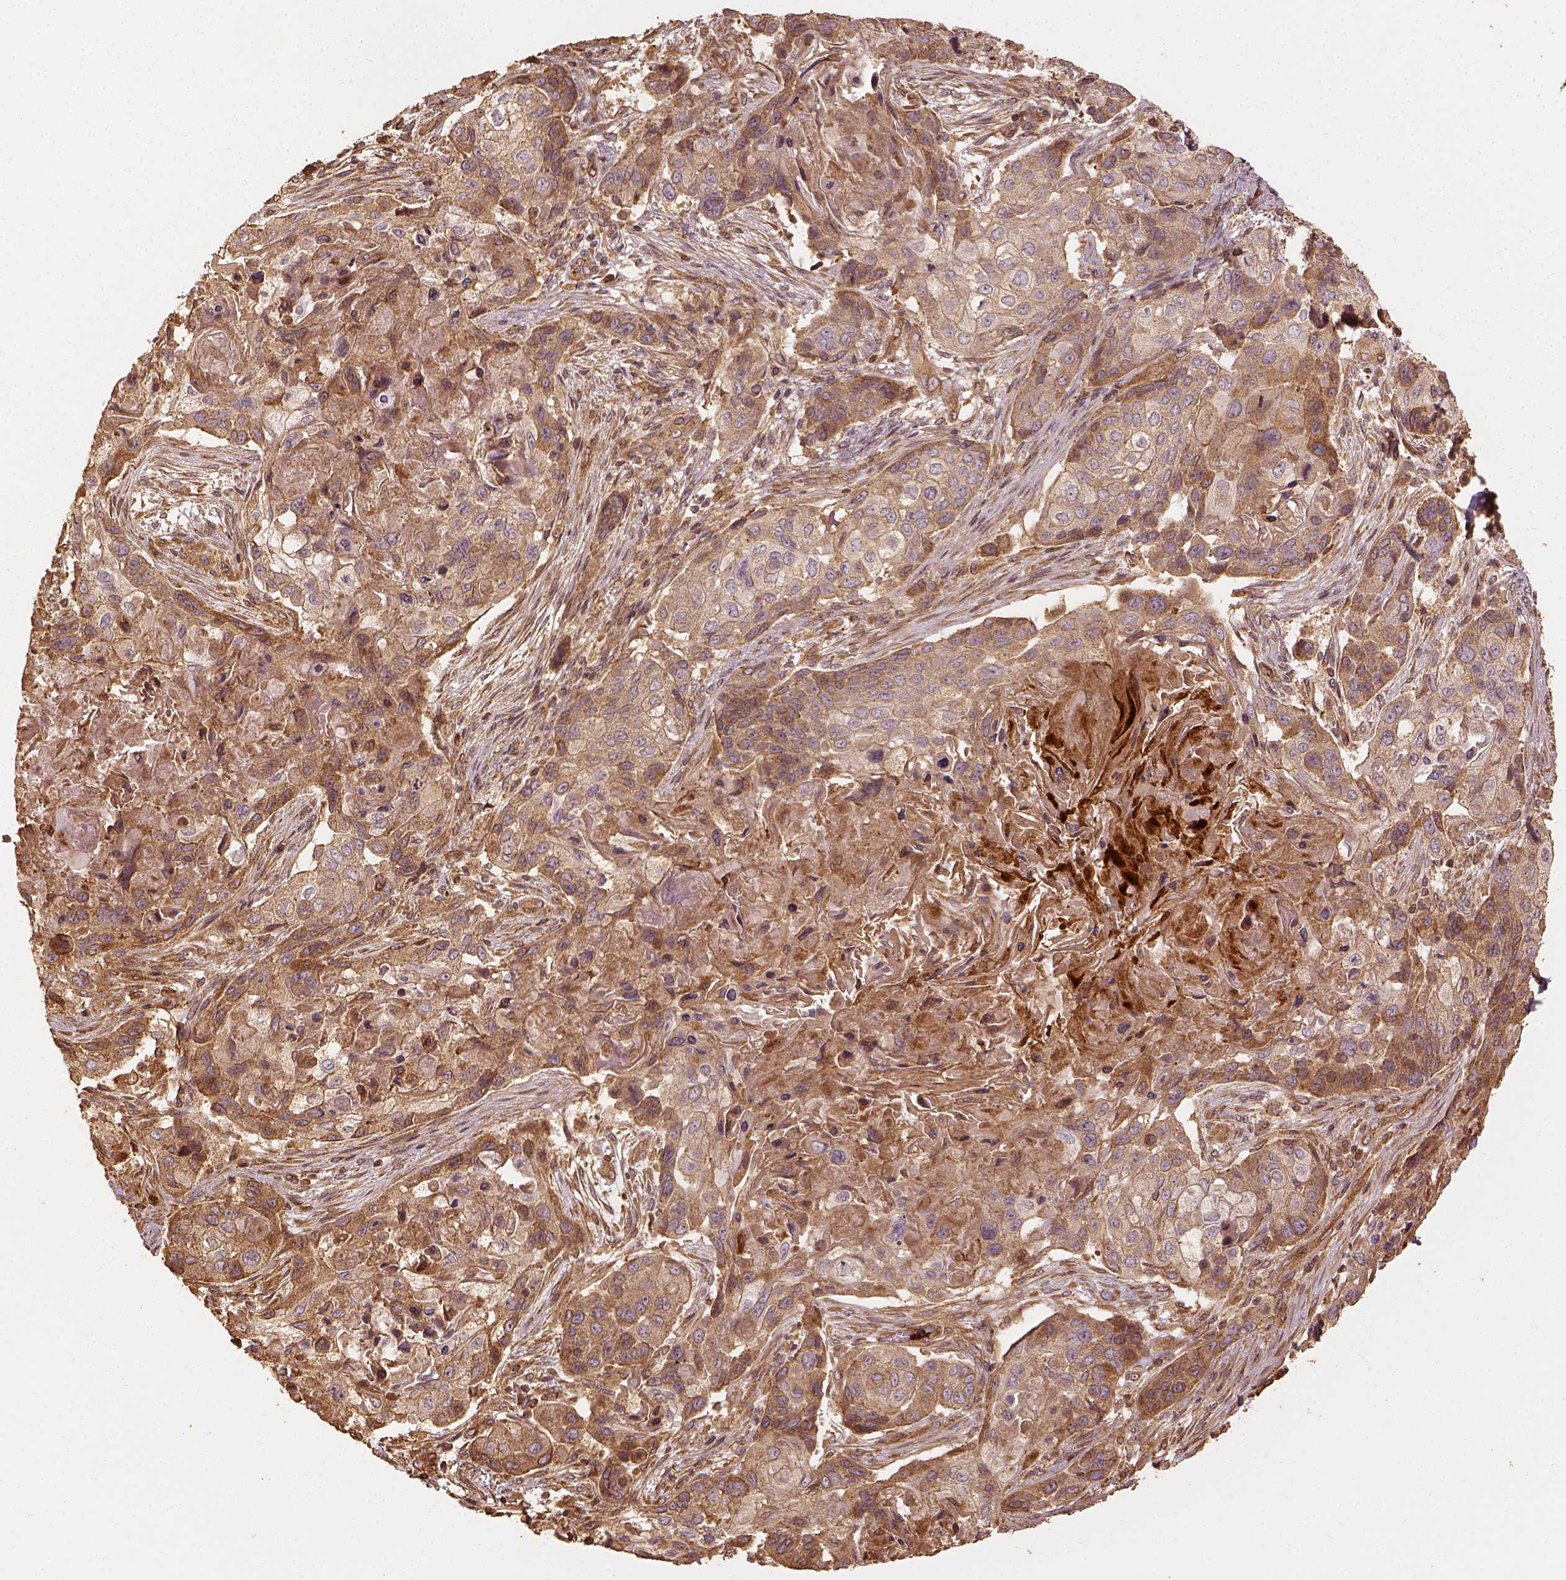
{"staining": {"intensity": "moderate", "quantity": "25%-75%", "location": "cytoplasmic/membranous"}, "tissue": "lung cancer", "cell_type": "Tumor cells", "image_type": "cancer", "snomed": [{"axis": "morphology", "description": "Squamous cell carcinoma, NOS"}, {"axis": "topography", "description": "Lung"}], "caption": "This micrograph shows squamous cell carcinoma (lung) stained with immunohistochemistry (IHC) to label a protein in brown. The cytoplasmic/membranous of tumor cells show moderate positivity for the protein. Nuclei are counter-stained blue.", "gene": "VEGFA", "patient": {"sex": "male", "age": 69}}